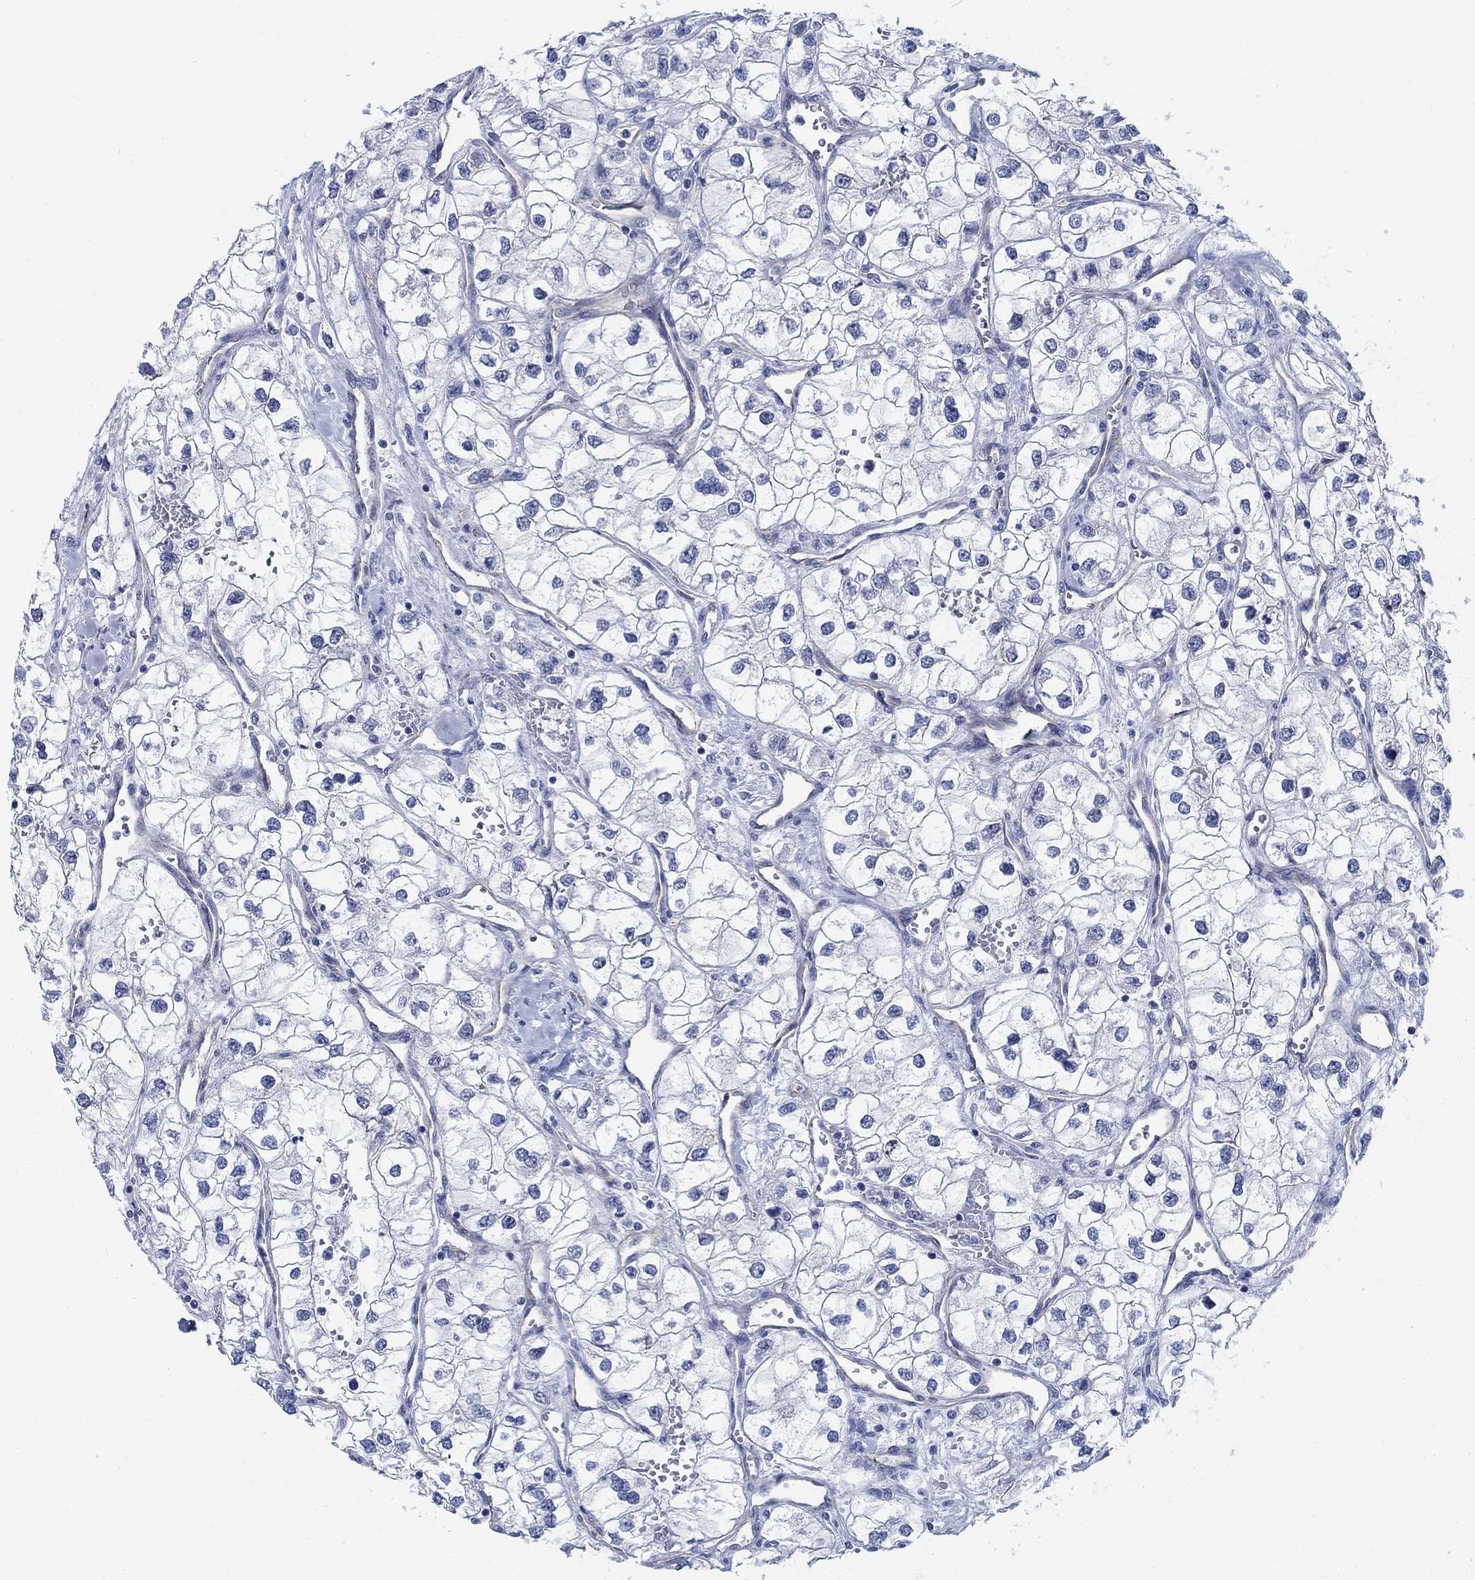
{"staining": {"intensity": "negative", "quantity": "none", "location": "none"}, "tissue": "renal cancer", "cell_type": "Tumor cells", "image_type": "cancer", "snomed": [{"axis": "morphology", "description": "Adenocarcinoma, NOS"}, {"axis": "topography", "description": "Kidney"}], "caption": "Renal adenocarcinoma stained for a protein using immunohistochemistry (IHC) displays no expression tumor cells.", "gene": "TMEM198", "patient": {"sex": "male", "age": 59}}